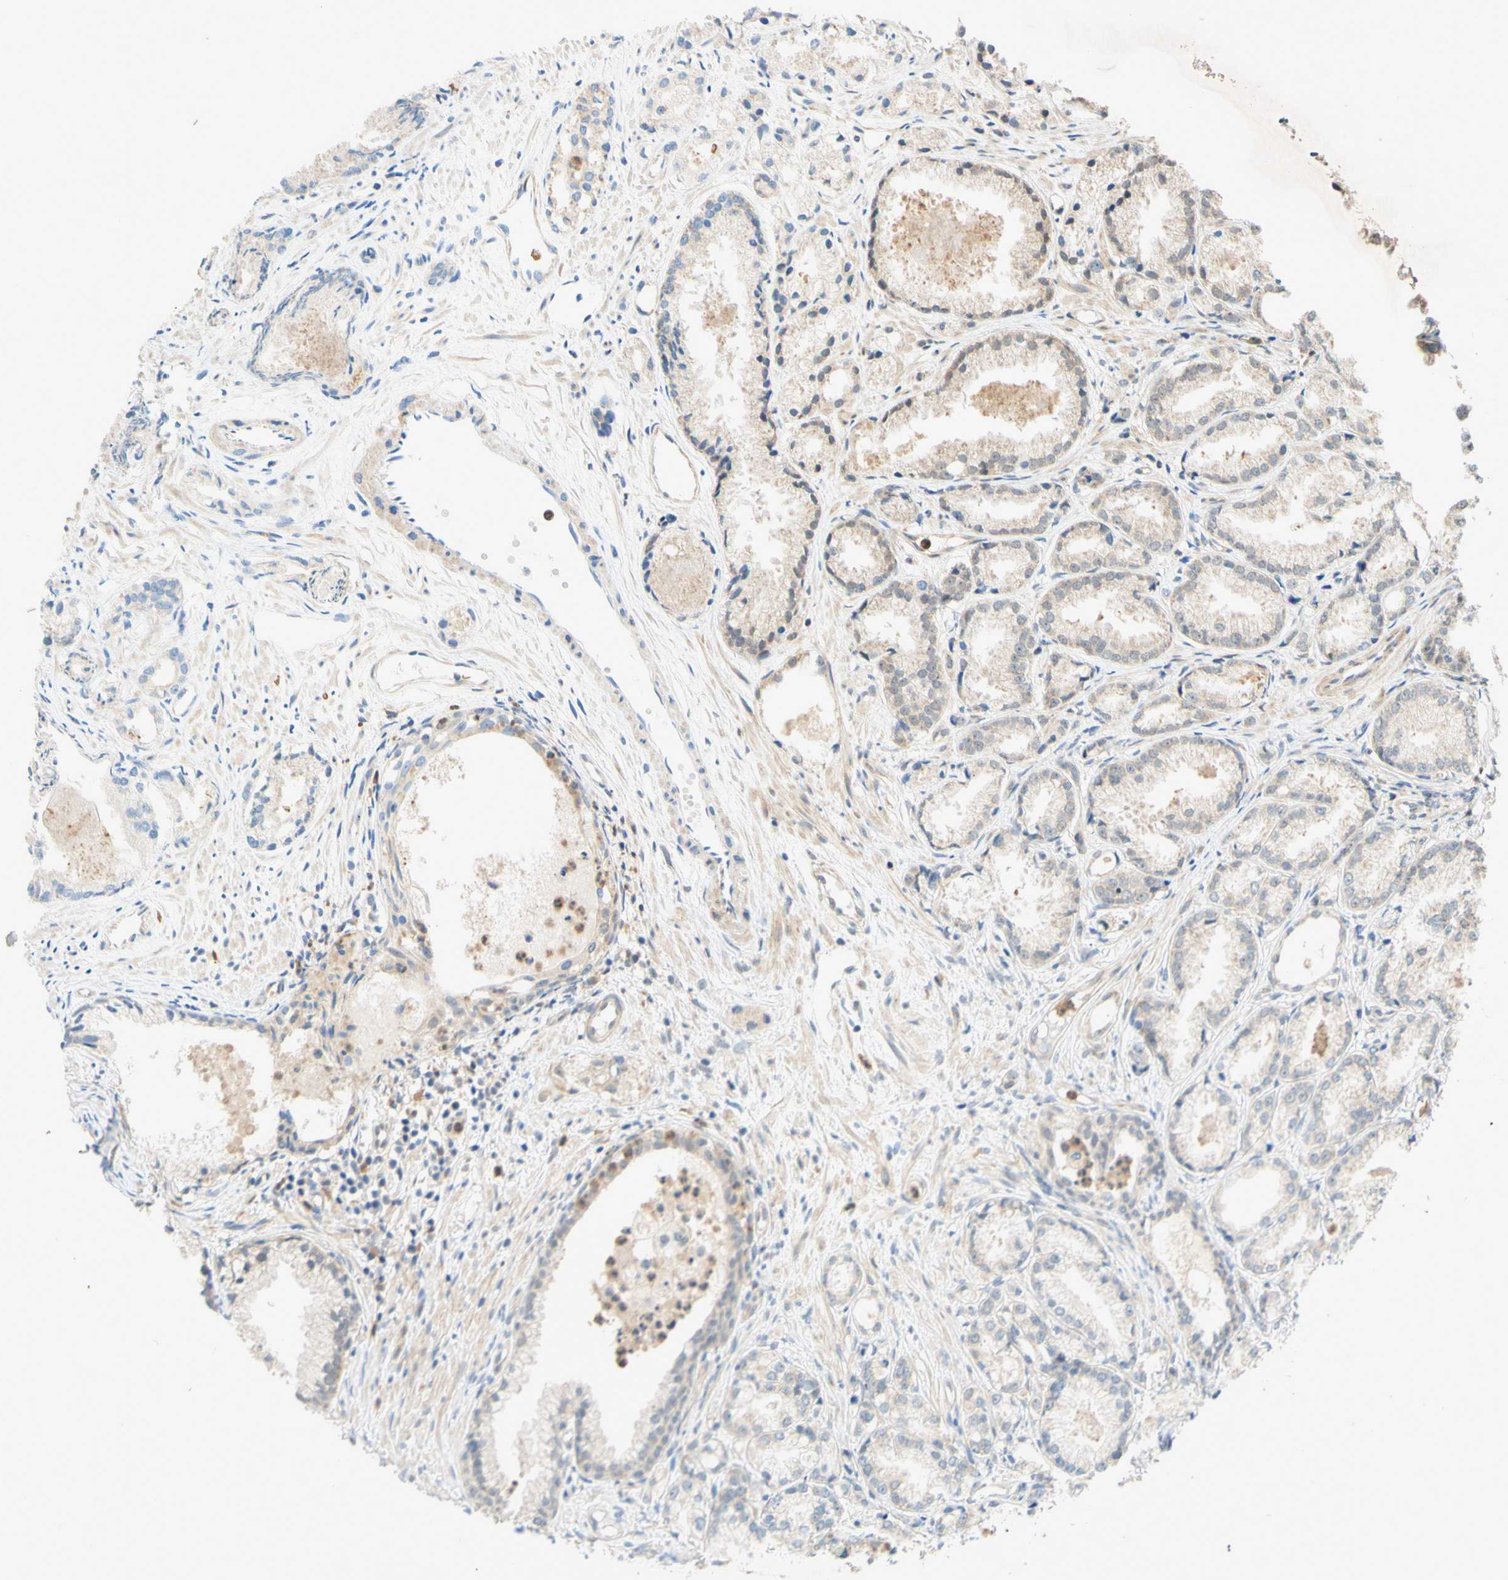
{"staining": {"intensity": "weak", "quantity": "25%-75%", "location": "cytoplasmic/membranous"}, "tissue": "prostate cancer", "cell_type": "Tumor cells", "image_type": "cancer", "snomed": [{"axis": "morphology", "description": "Adenocarcinoma, Low grade"}, {"axis": "topography", "description": "Prostate"}], "caption": "Prostate low-grade adenocarcinoma tissue displays weak cytoplasmic/membranous positivity in approximately 25%-75% of tumor cells, visualized by immunohistochemistry.", "gene": "GATA1", "patient": {"sex": "male", "age": 72}}